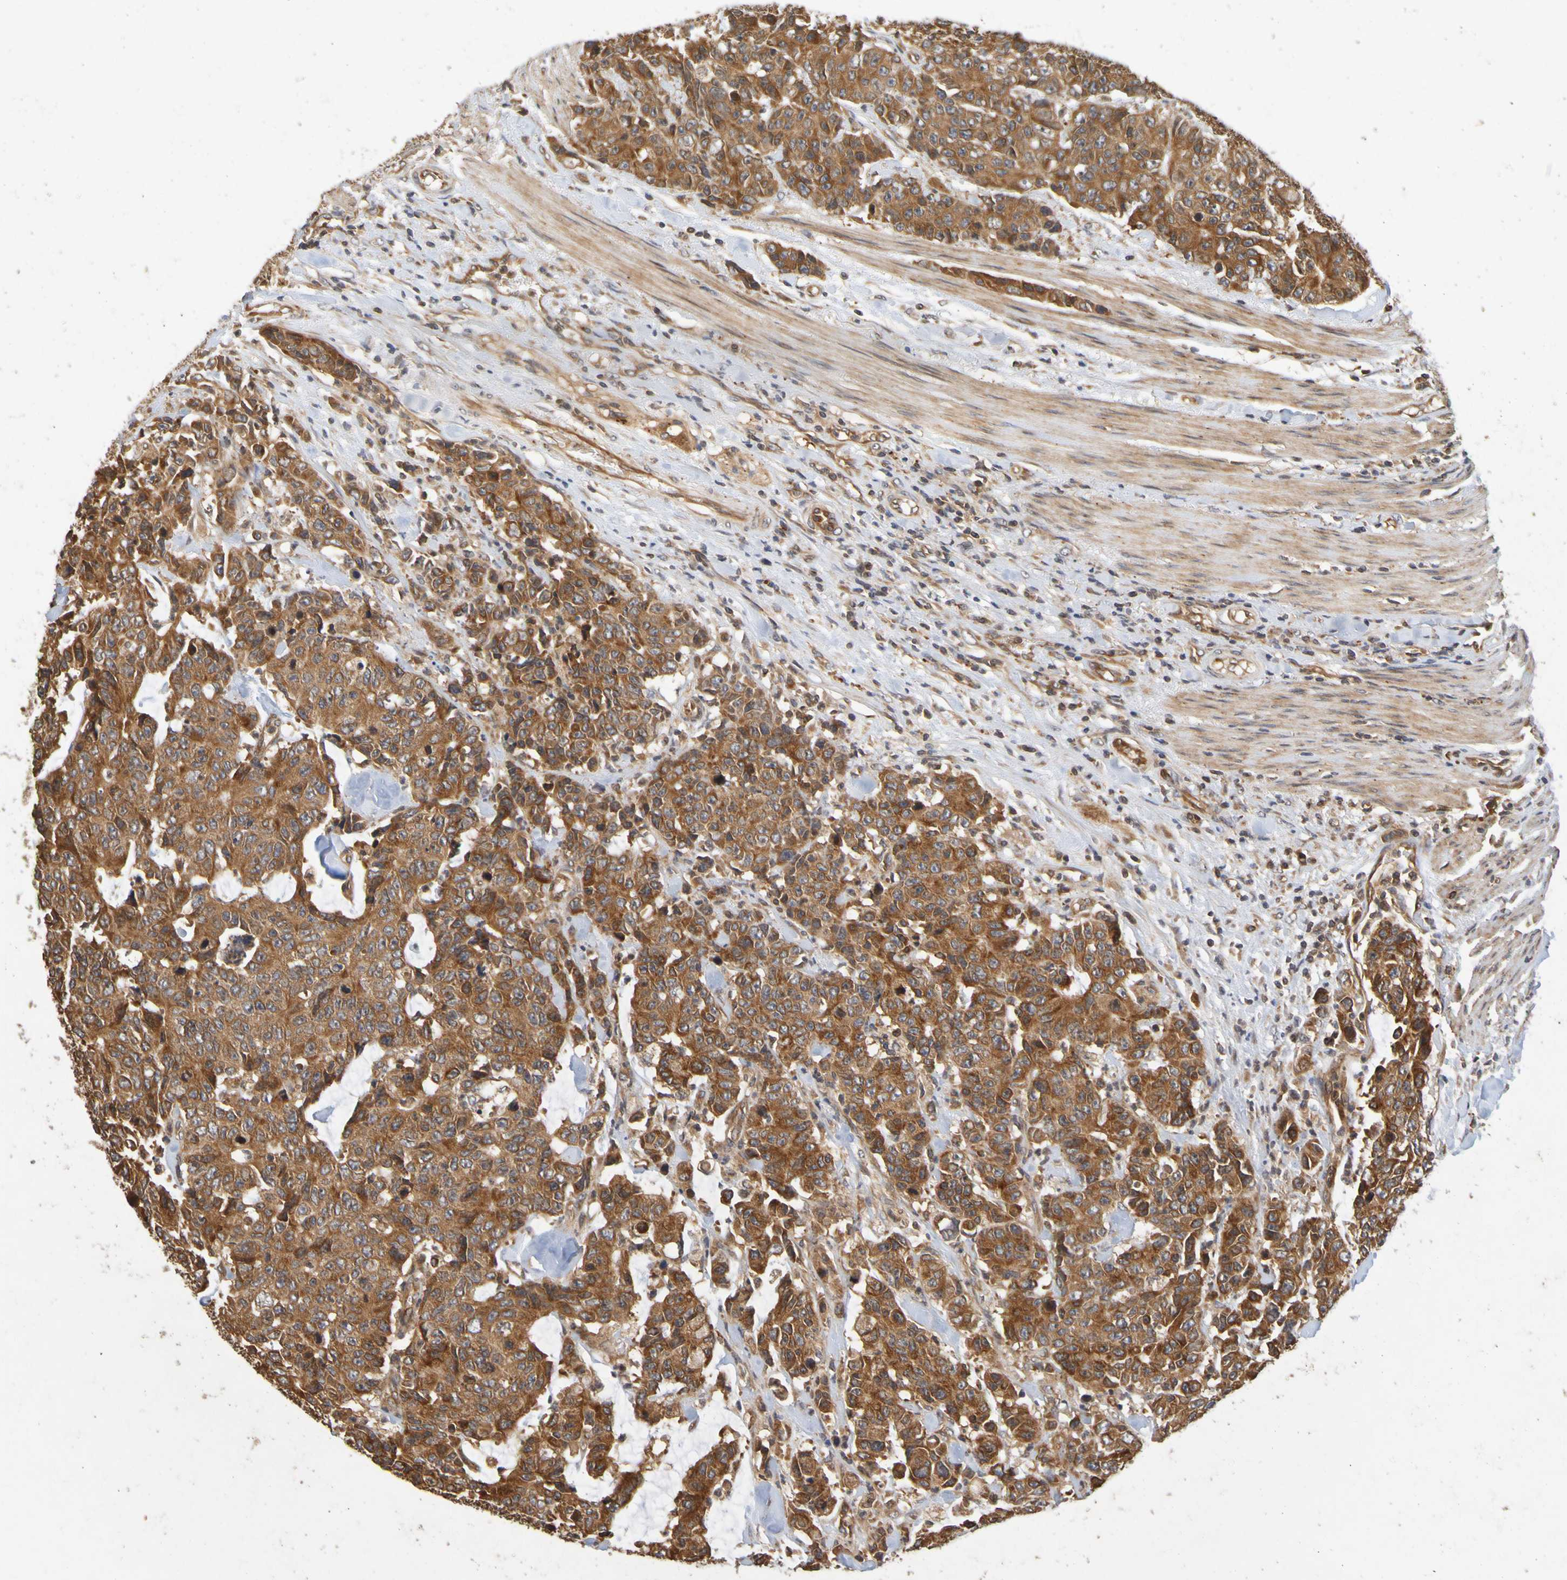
{"staining": {"intensity": "strong", "quantity": ">75%", "location": "cytoplasmic/membranous"}, "tissue": "colorectal cancer", "cell_type": "Tumor cells", "image_type": "cancer", "snomed": [{"axis": "morphology", "description": "Adenocarcinoma, NOS"}, {"axis": "topography", "description": "Colon"}], "caption": "Human colorectal adenocarcinoma stained for a protein (brown) exhibits strong cytoplasmic/membranous positive staining in approximately >75% of tumor cells.", "gene": "OCRL", "patient": {"sex": "female", "age": 86}}